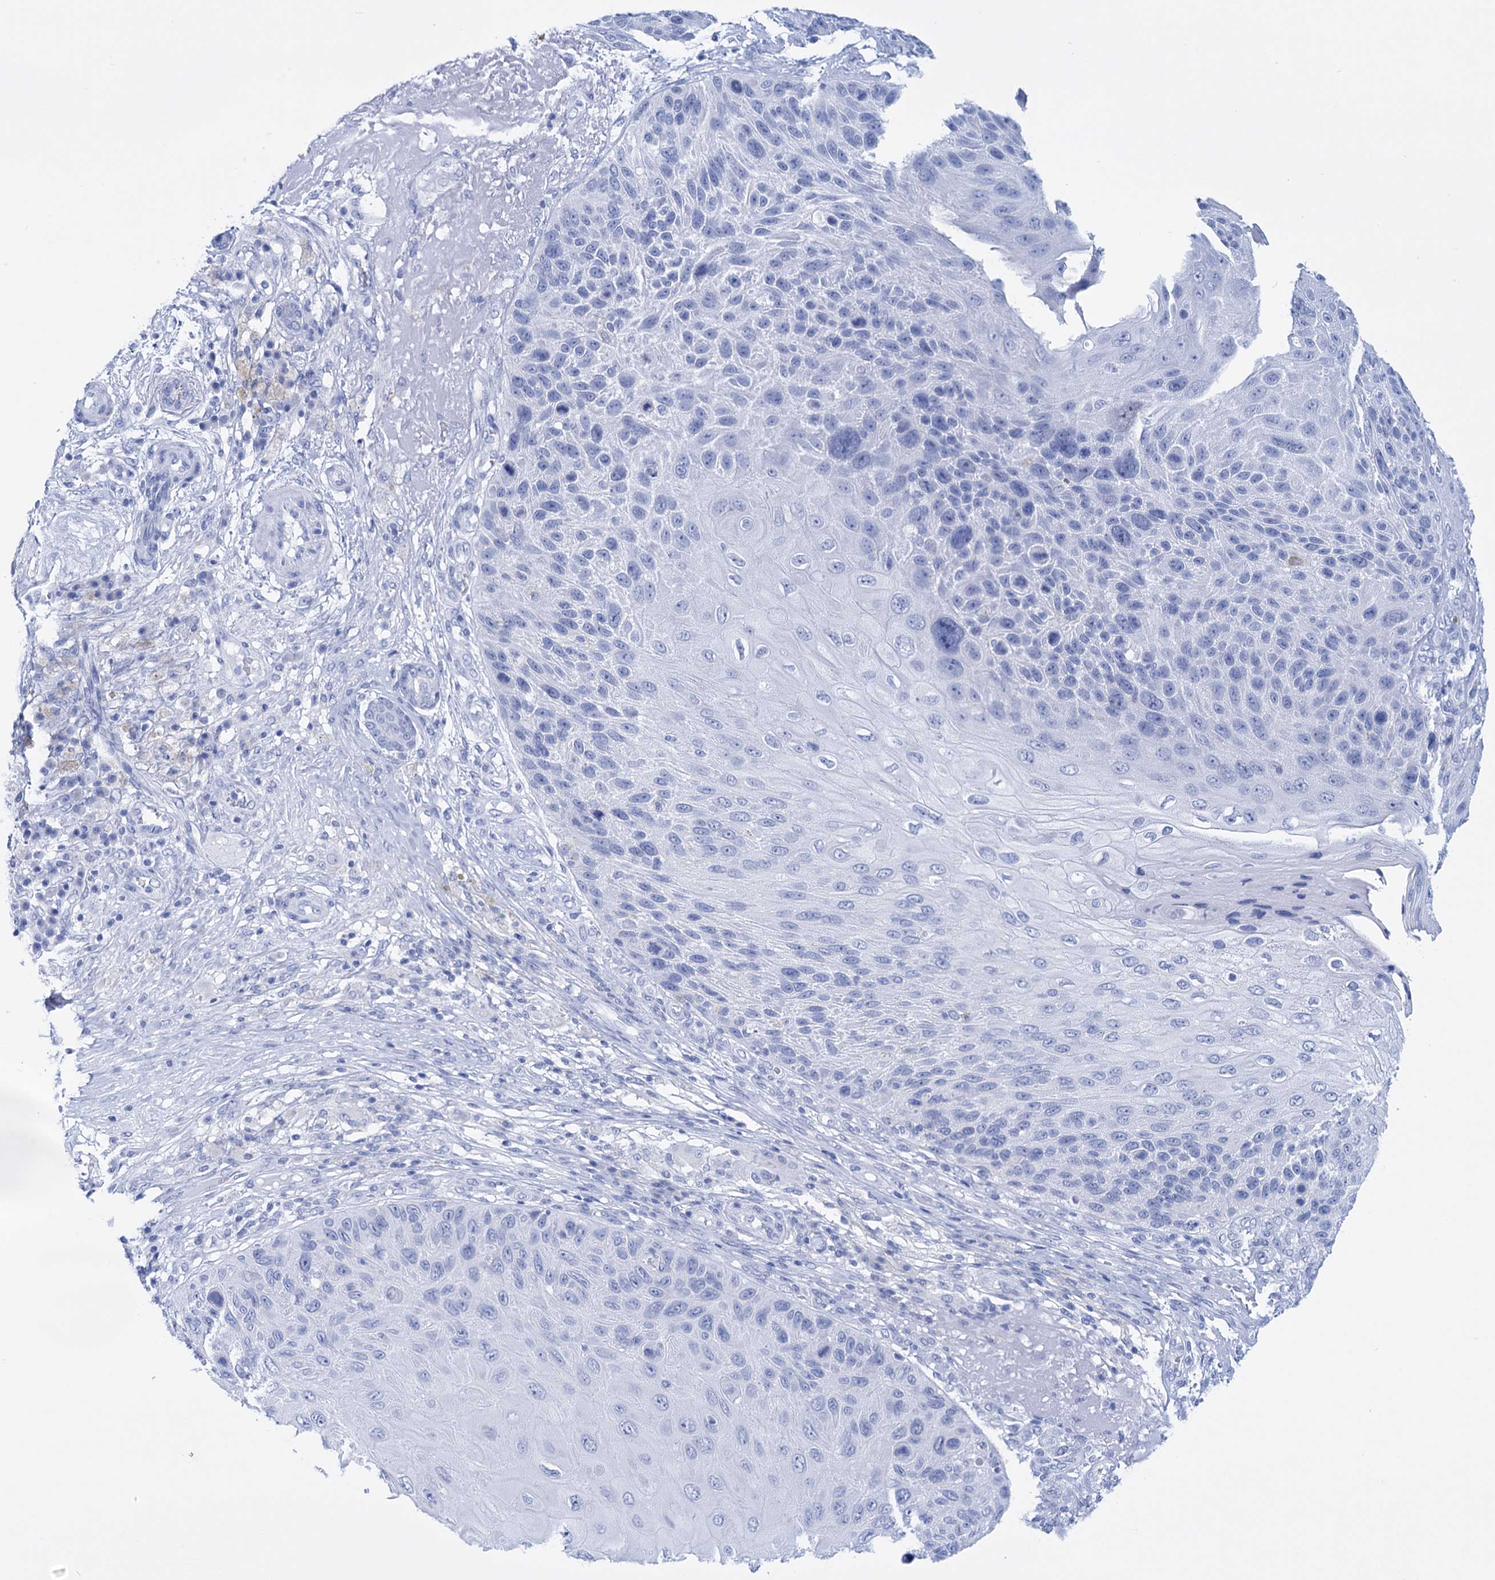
{"staining": {"intensity": "negative", "quantity": "none", "location": "none"}, "tissue": "skin cancer", "cell_type": "Tumor cells", "image_type": "cancer", "snomed": [{"axis": "morphology", "description": "Squamous cell carcinoma, NOS"}, {"axis": "topography", "description": "Skin"}], "caption": "Immunohistochemistry (IHC) image of human skin cancer (squamous cell carcinoma) stained for a protein (brown), which exhibits no expression in tumor cells.", "gene": "FBXW12", "patient": {"sex": "female", "age": 88}}